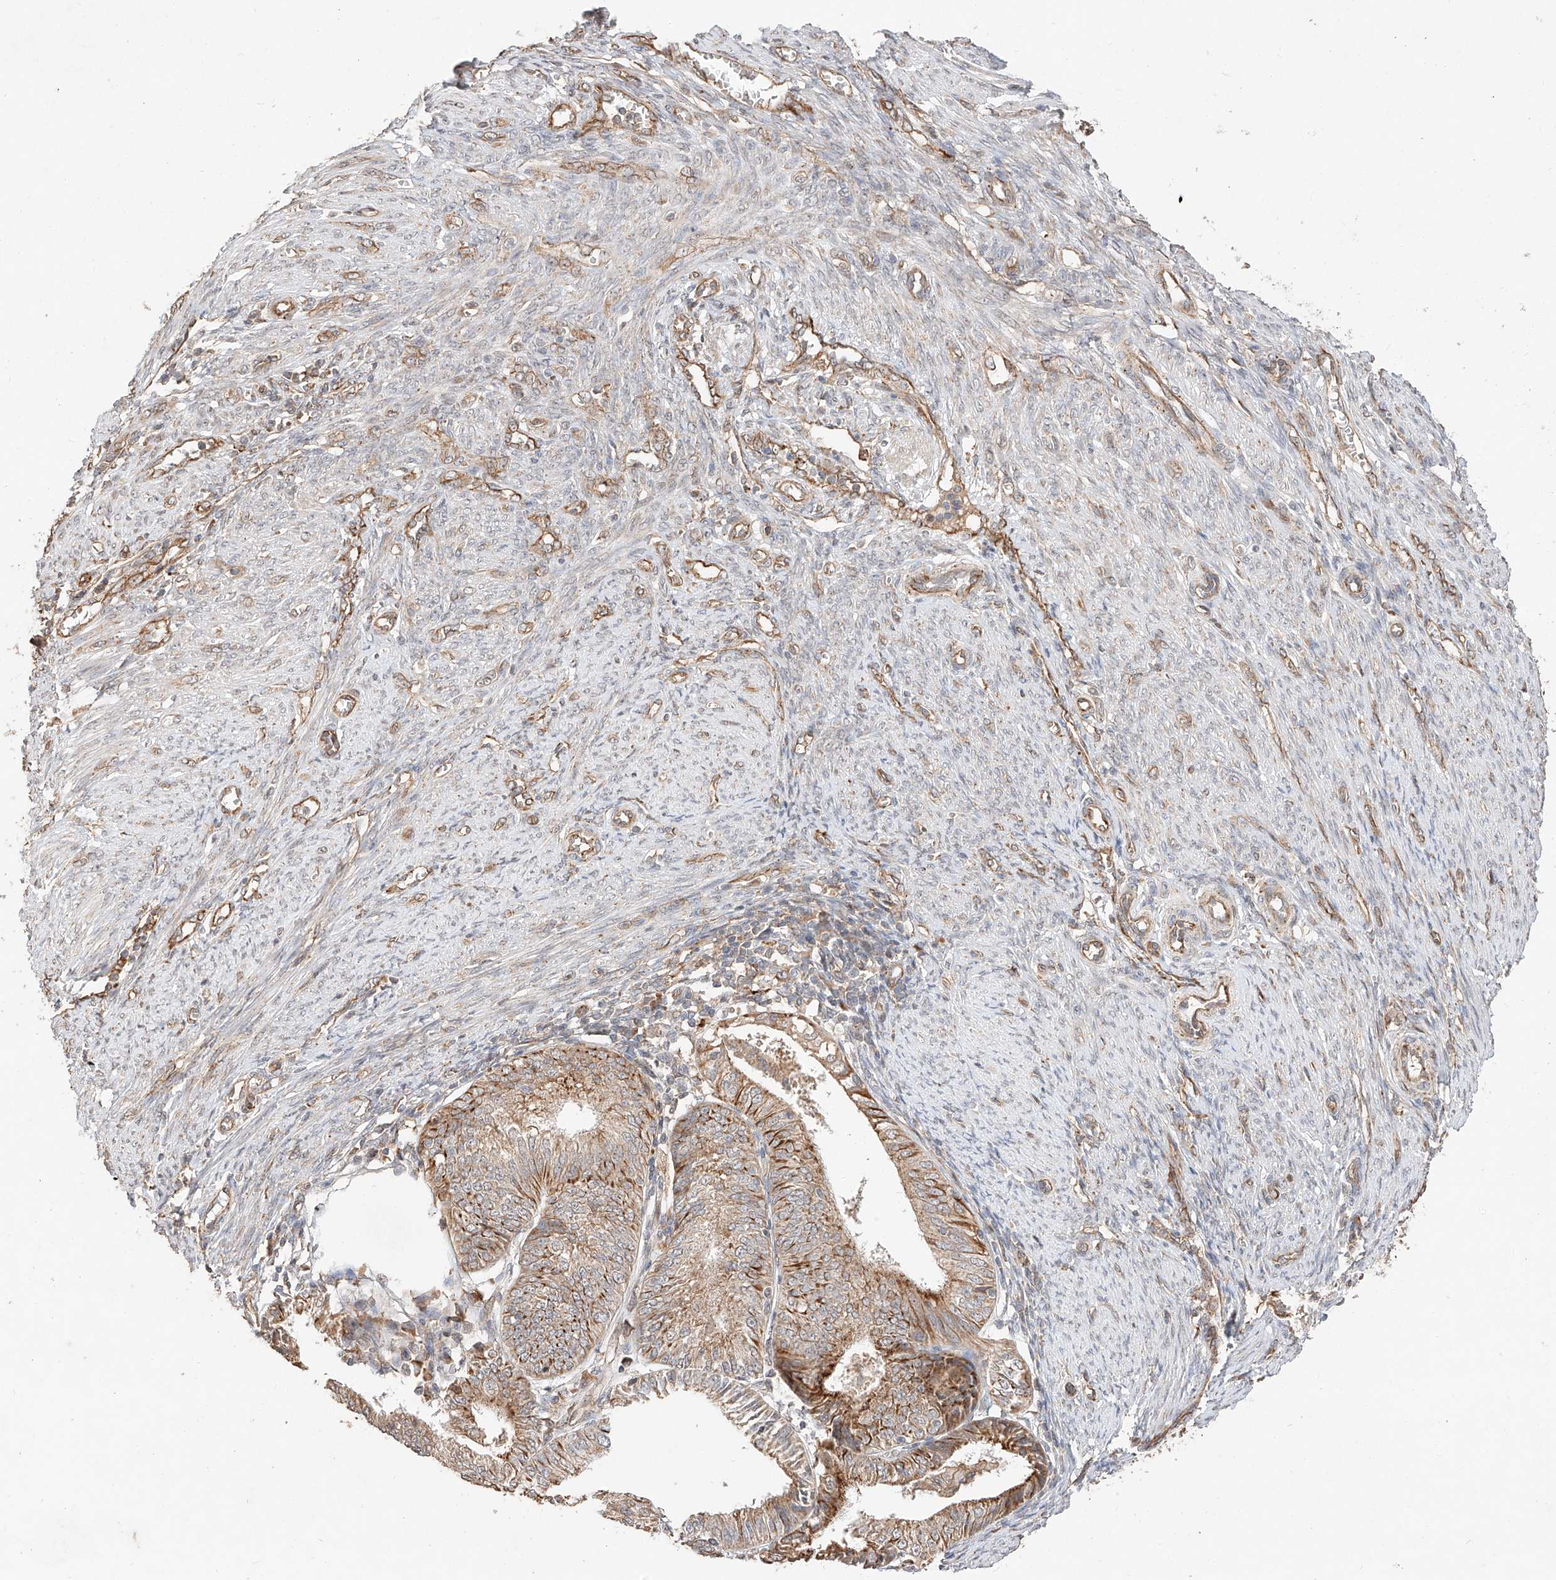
{"staining": {"intensity": "moderate", "quantity": ">75%", "location": "cytoplasmic/membranous"}, "tissue": "endometrial cancer", "cell_type": "Tumor cells", "image_type": "cancer", "snomed": [{"axis": "morphology", "description": "Adenocarcinoma, NOS"}, {"axis": "topography", "description": "Endometrium"}], "caption": "Brown immunohistochemical staining in endometrial cancer (adenocarcinoma) exhibits moderate cytoplasmic/membranous staining in about >75% of tumor cells. Nuclei are stained in blue.", "gene": "SUSD6", "patient": {"sex": "female", "age": 51}}